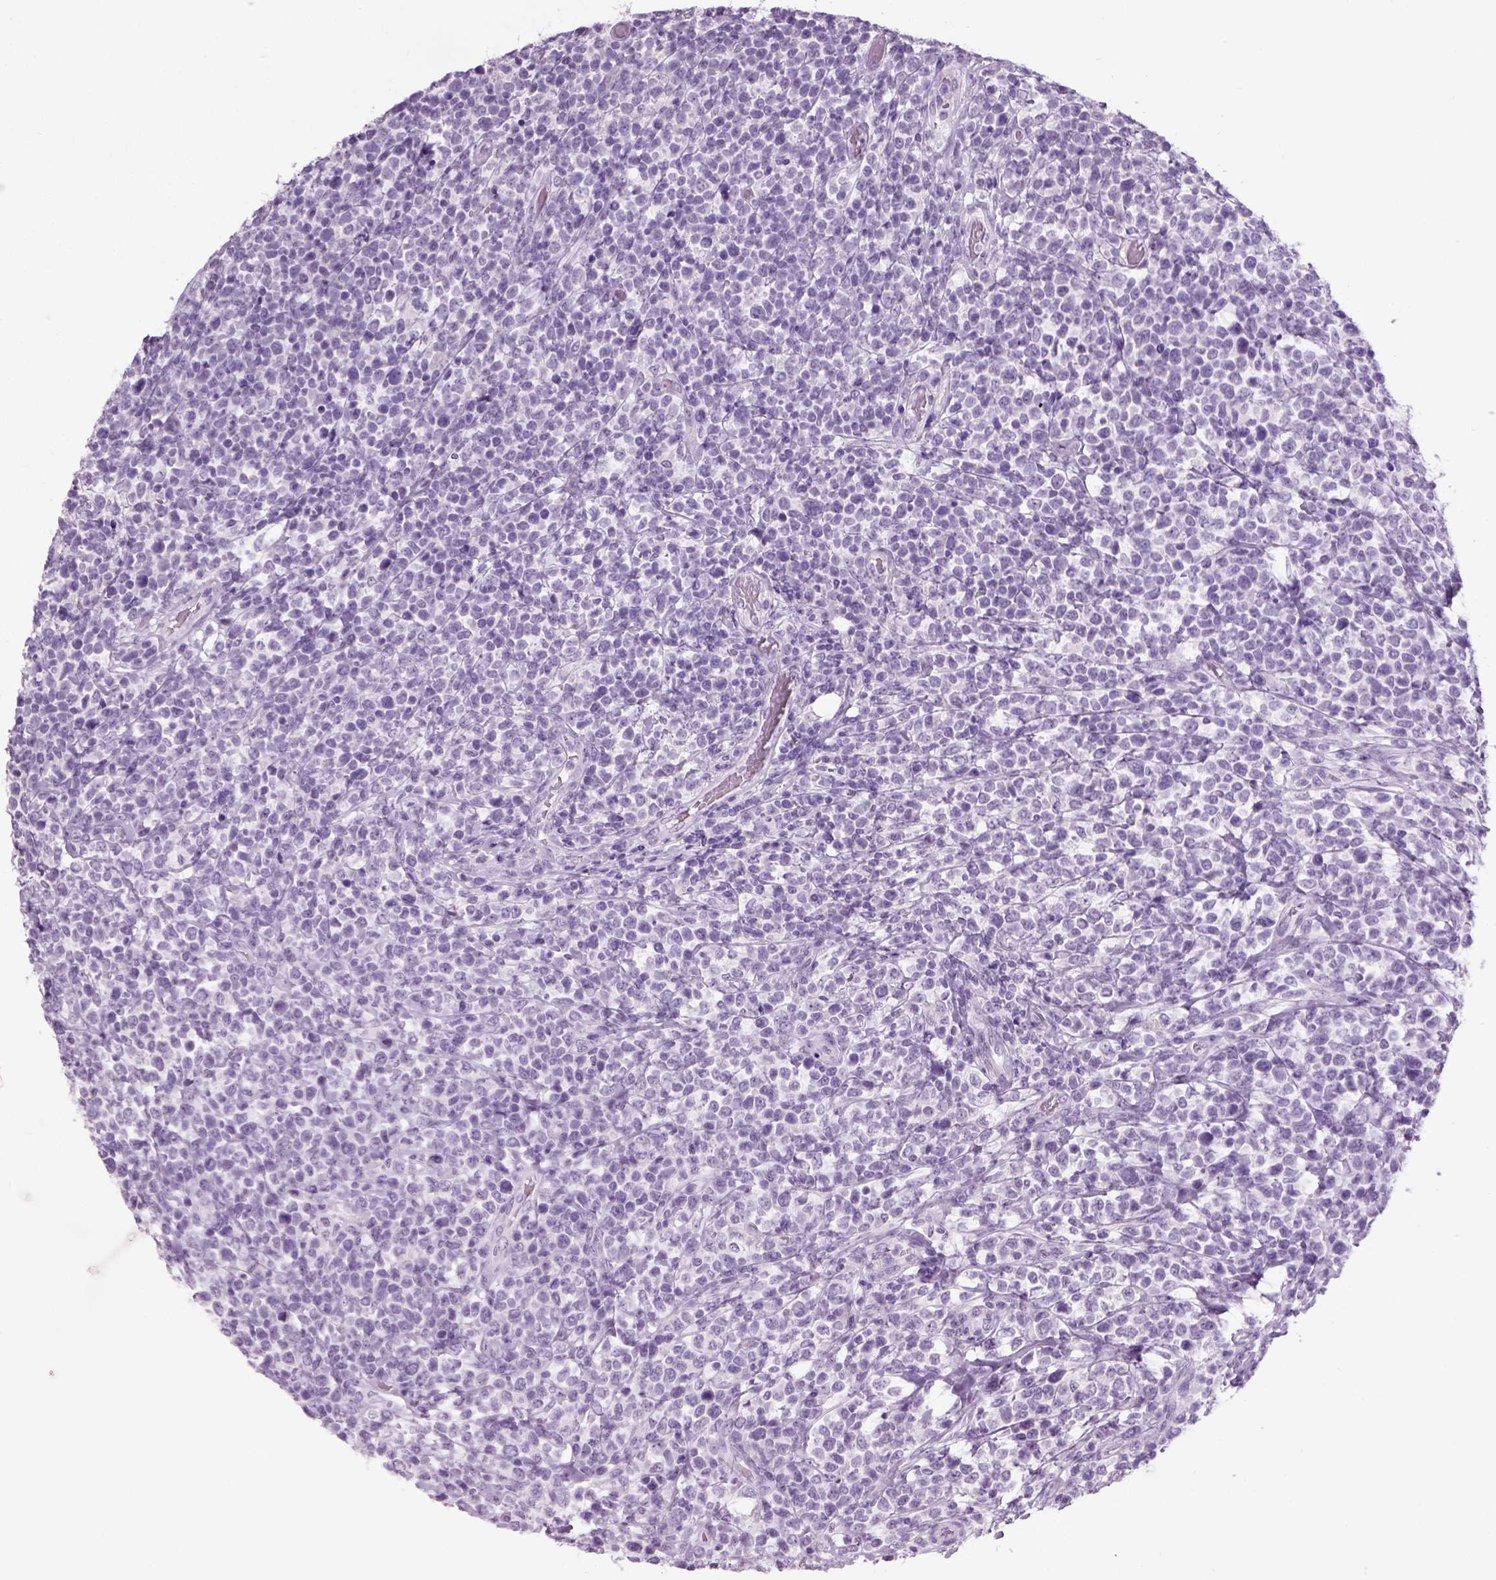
{"staining": {"intensity": "negative", "quantity": "none", "location": "none"}, "tissue": "lymphoma", "cell_type": "Tumor cells", "image_type": "cancer", "snomed": [{"axis": "morphology", "description": "Malignant lymphoma, non-Hodgkin's type, High grade"}, {"axis": "topography", "description": "Soft tissue"}], "caption": "DAB (3,3'-diaminobenzidine) immunohistochemical staining of high-grade malignant lymphoma, non-Hodgkin's type demonstrates no significant positivity in tumor cells.", "gene": "GABRB2", "patient": {"sex": "female", "age": 56}}